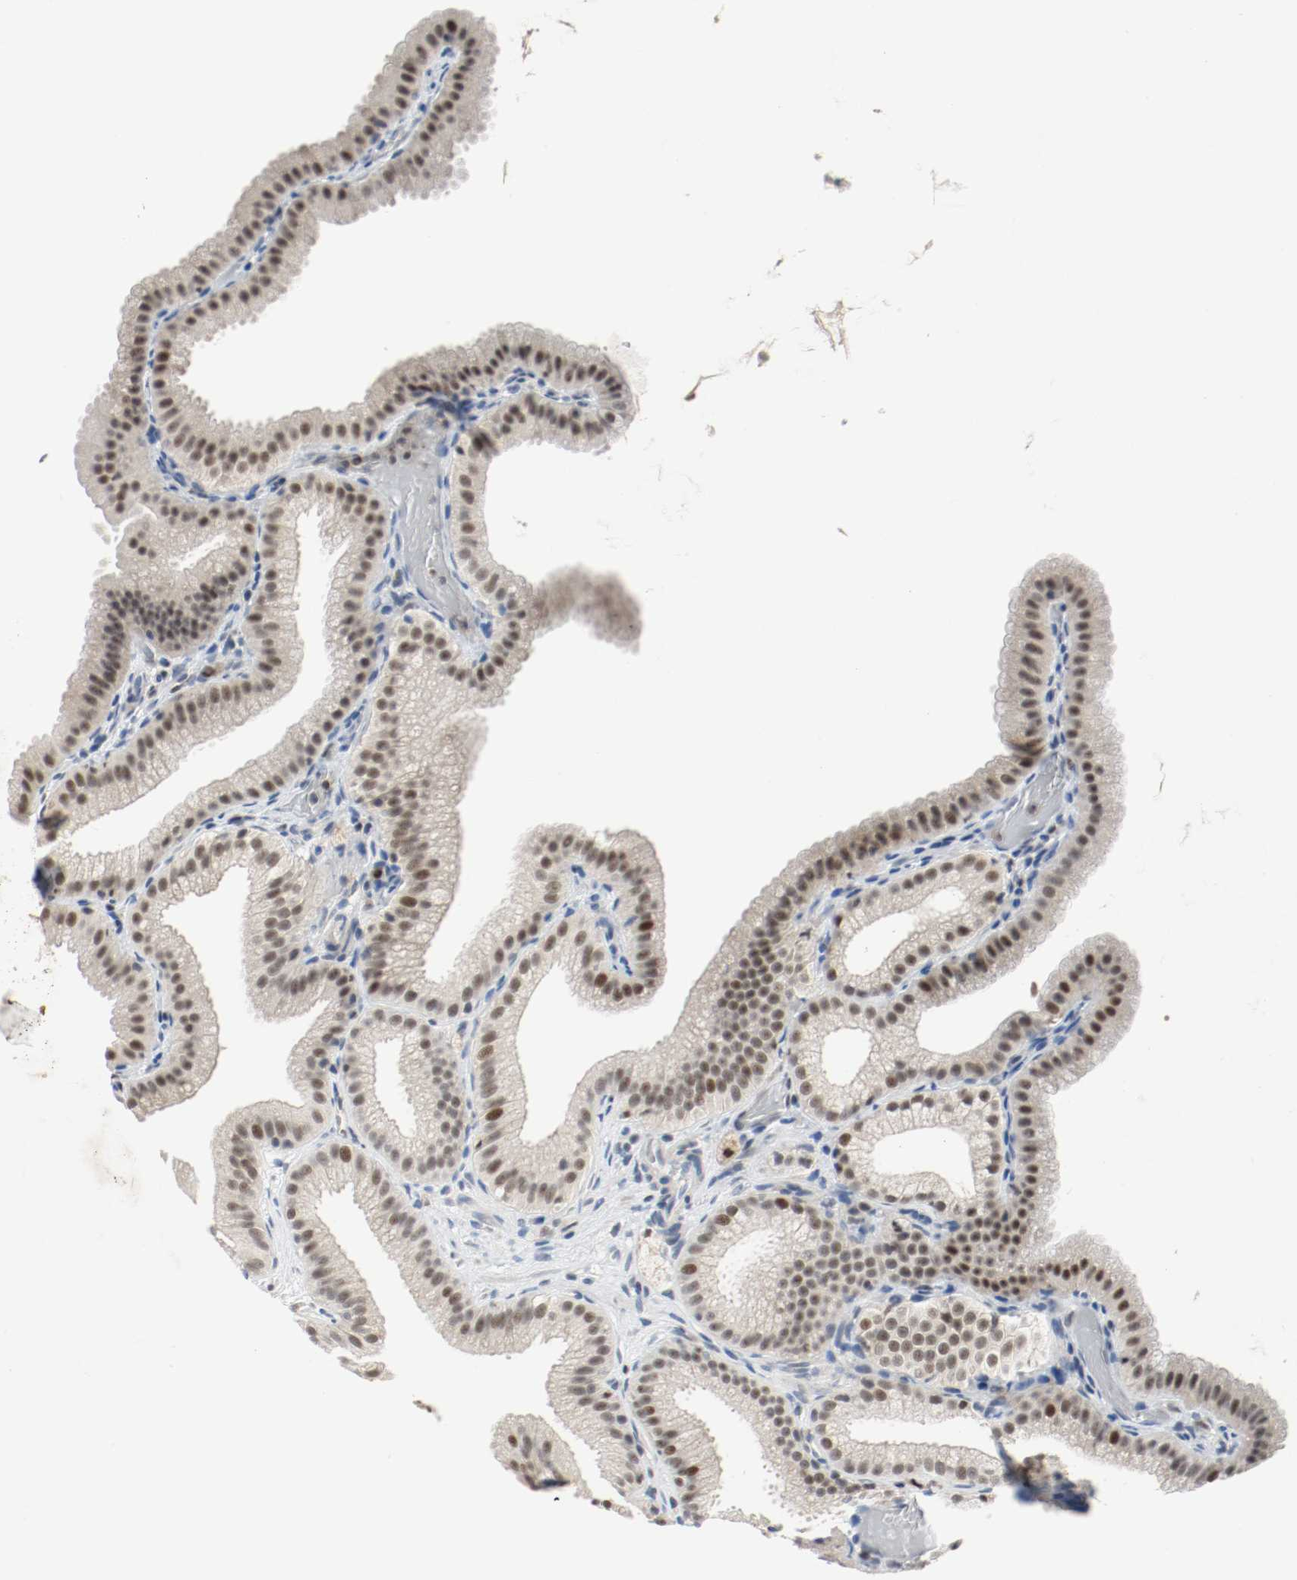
{"staining": {"intensity": "moderate", "quantity": "25%-75%", "location": "nuclear"}, "tissue": "gallbladder", "cell_type": "Glandular cells", "image_type": "normal", "snomed": [{"axis": "morphology", "description": "Normal tissue, NOS"}, {"axis": "topography", "description": "Gallbladder"}], "caption": "The photomicrograph exhibits a brown stain indicating the presence of a protein in the nuclear of glandular cells in gallbladder. The staining was performed using DAB (3,3'-diaminobenzidine), with brown indicating positive protein expression. Nuclei are stained blue with hematoxylin.", "gene": "ASH1L", "patient": {"sex": "female", "age": 63}}